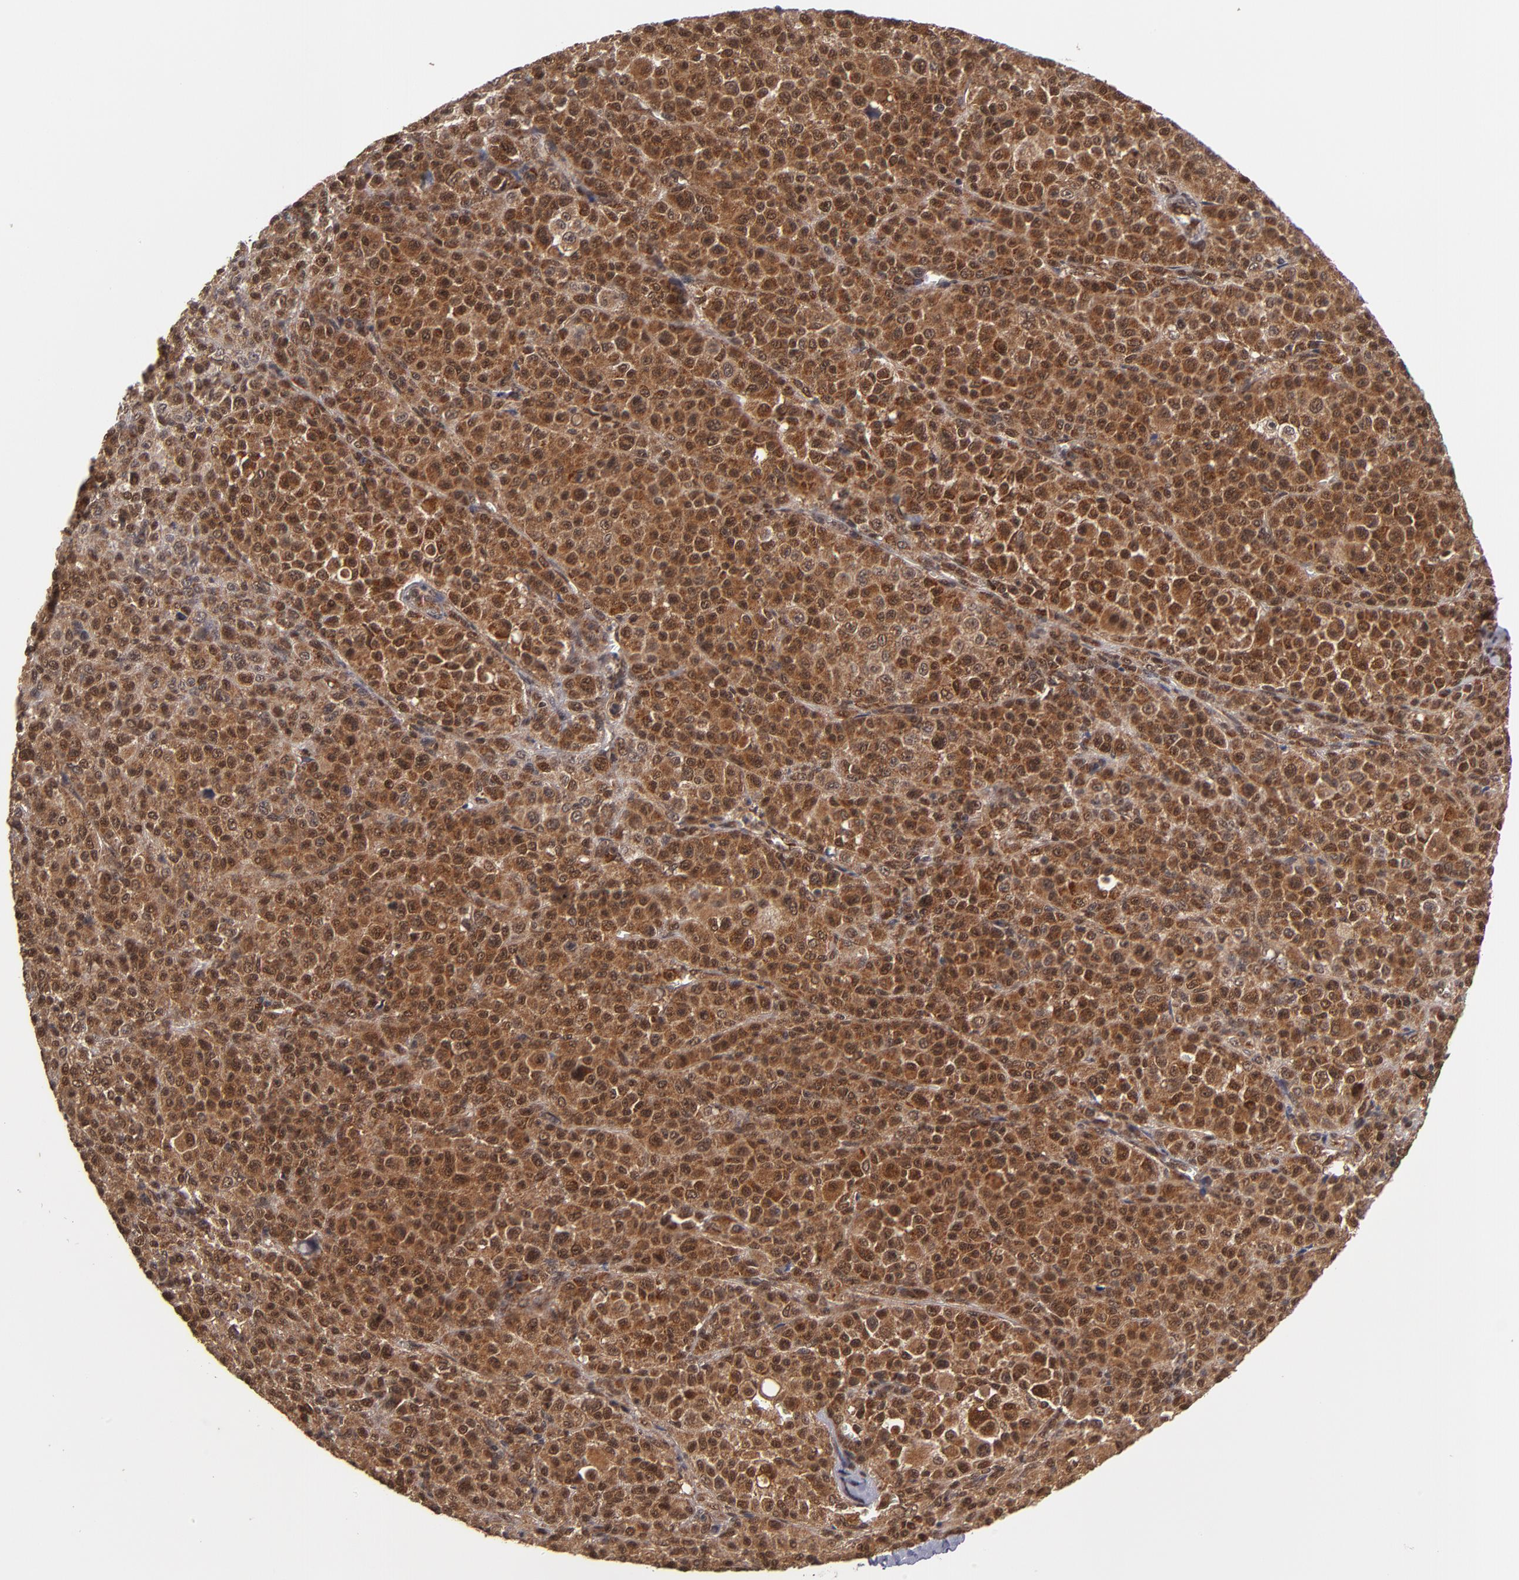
{"staining": {"intensity": "moderate", "quantity": ">75%", "location": "cytoplasmic/membranous,nuclear"}, "tissue": "melanoma", "cell_type": "Tumor cells", "image_type": "cancer", "snomed": [{"axis": "morphology", "description": "Malignant melanoma, Metastatic site"}, {"axis": "topography", "description": "Skin"}], "caption": "Immunohistochemistry of malignant melanoma (metastatic site) displays medium levels of moderate cytoplasmic/membranous and nuclear staining in about >75% of tumor cells.", "gene": "CUL5", "patient": {"sex": "female", "age": 74}}